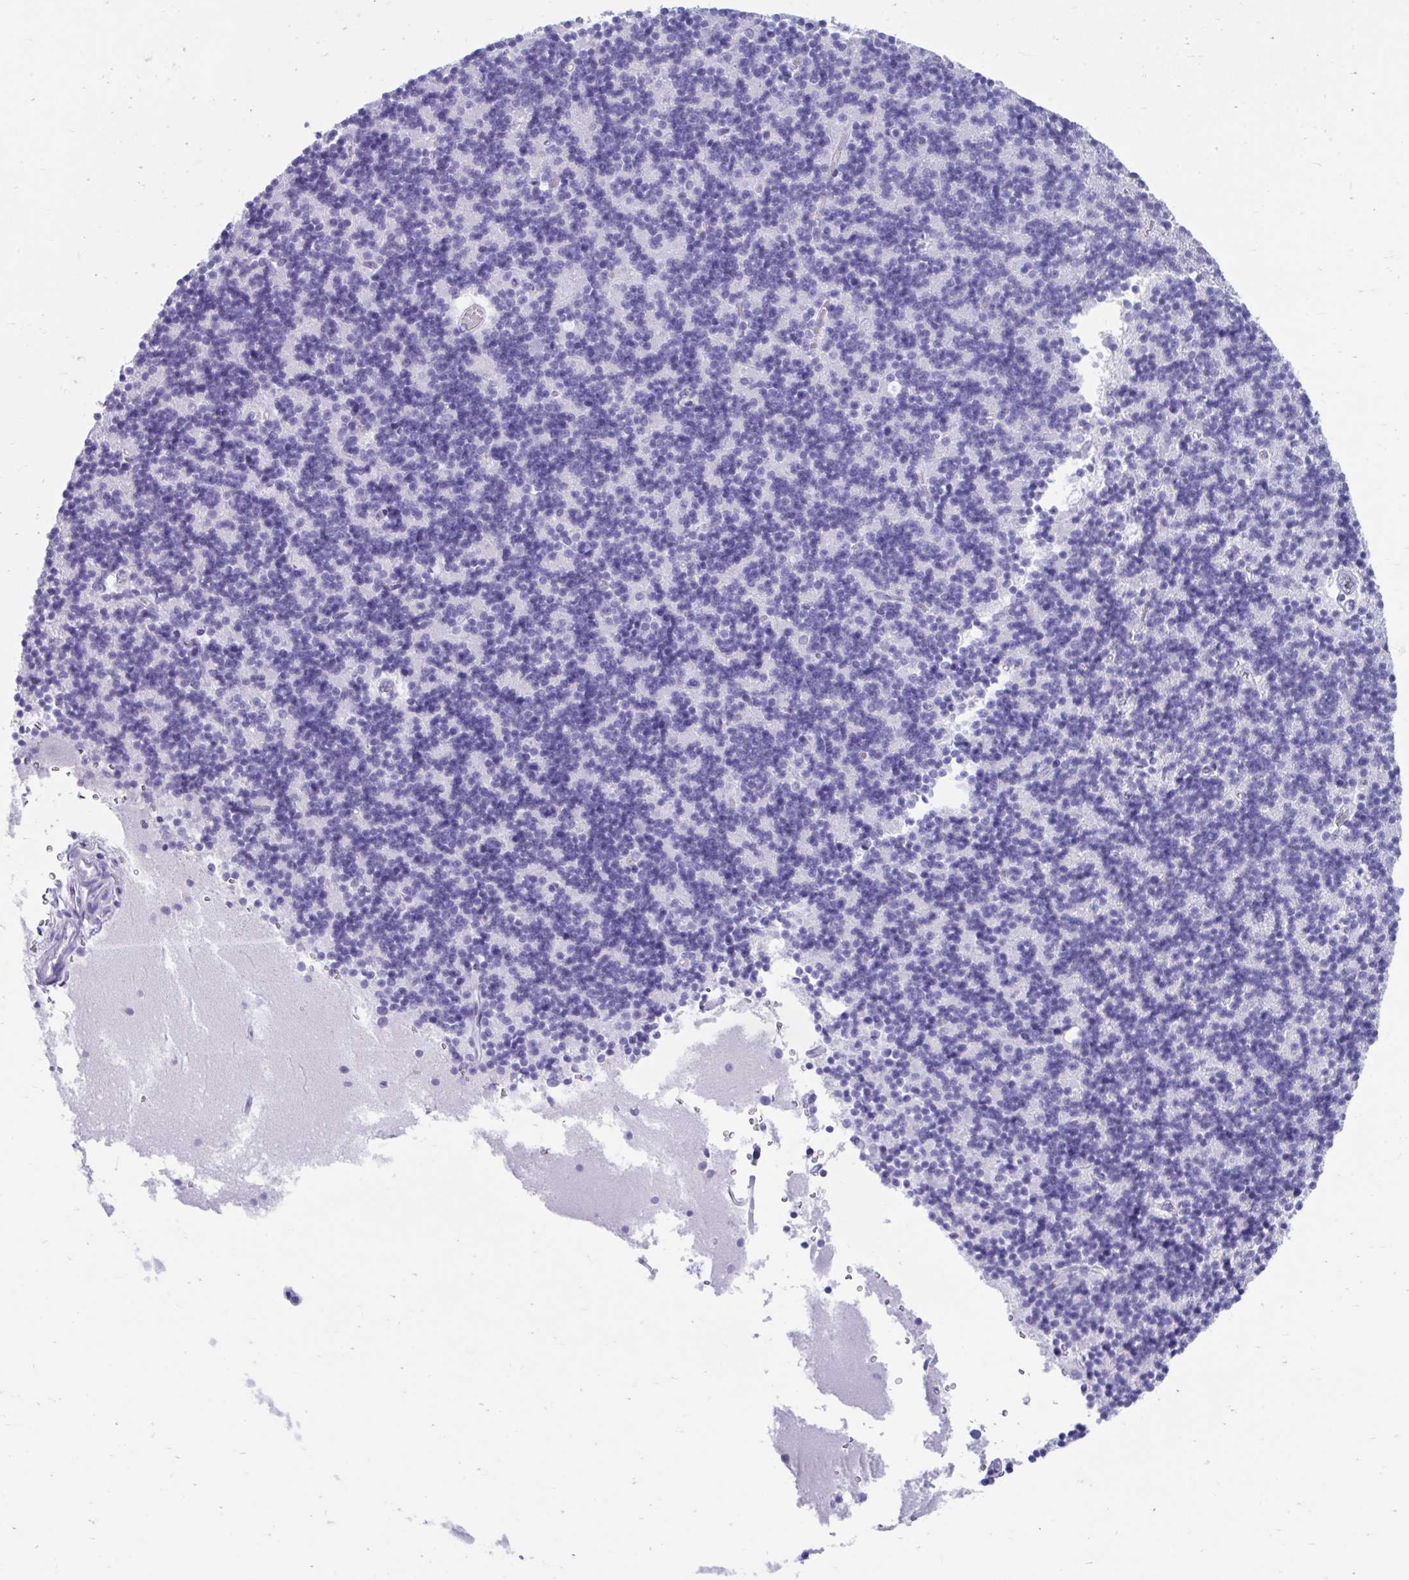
{"staining": {"intensity": "negative", "quantity": "none", "location": "none"}, "tissue": "cerebellum", "cell_type": "Cells in granular layer", "image_type": "normal", "snomed": [{"axis": "morphology", "description": "Normal tissue, NOS"}, {"axis": "topography", "description": "Cerebellum"}], "caption": "IHC of unremarkable cerebellum demonstrates no staining in cells in granular layer.", "gene": "SMIM9", "patient": {"sex": "male", "age": 54}}